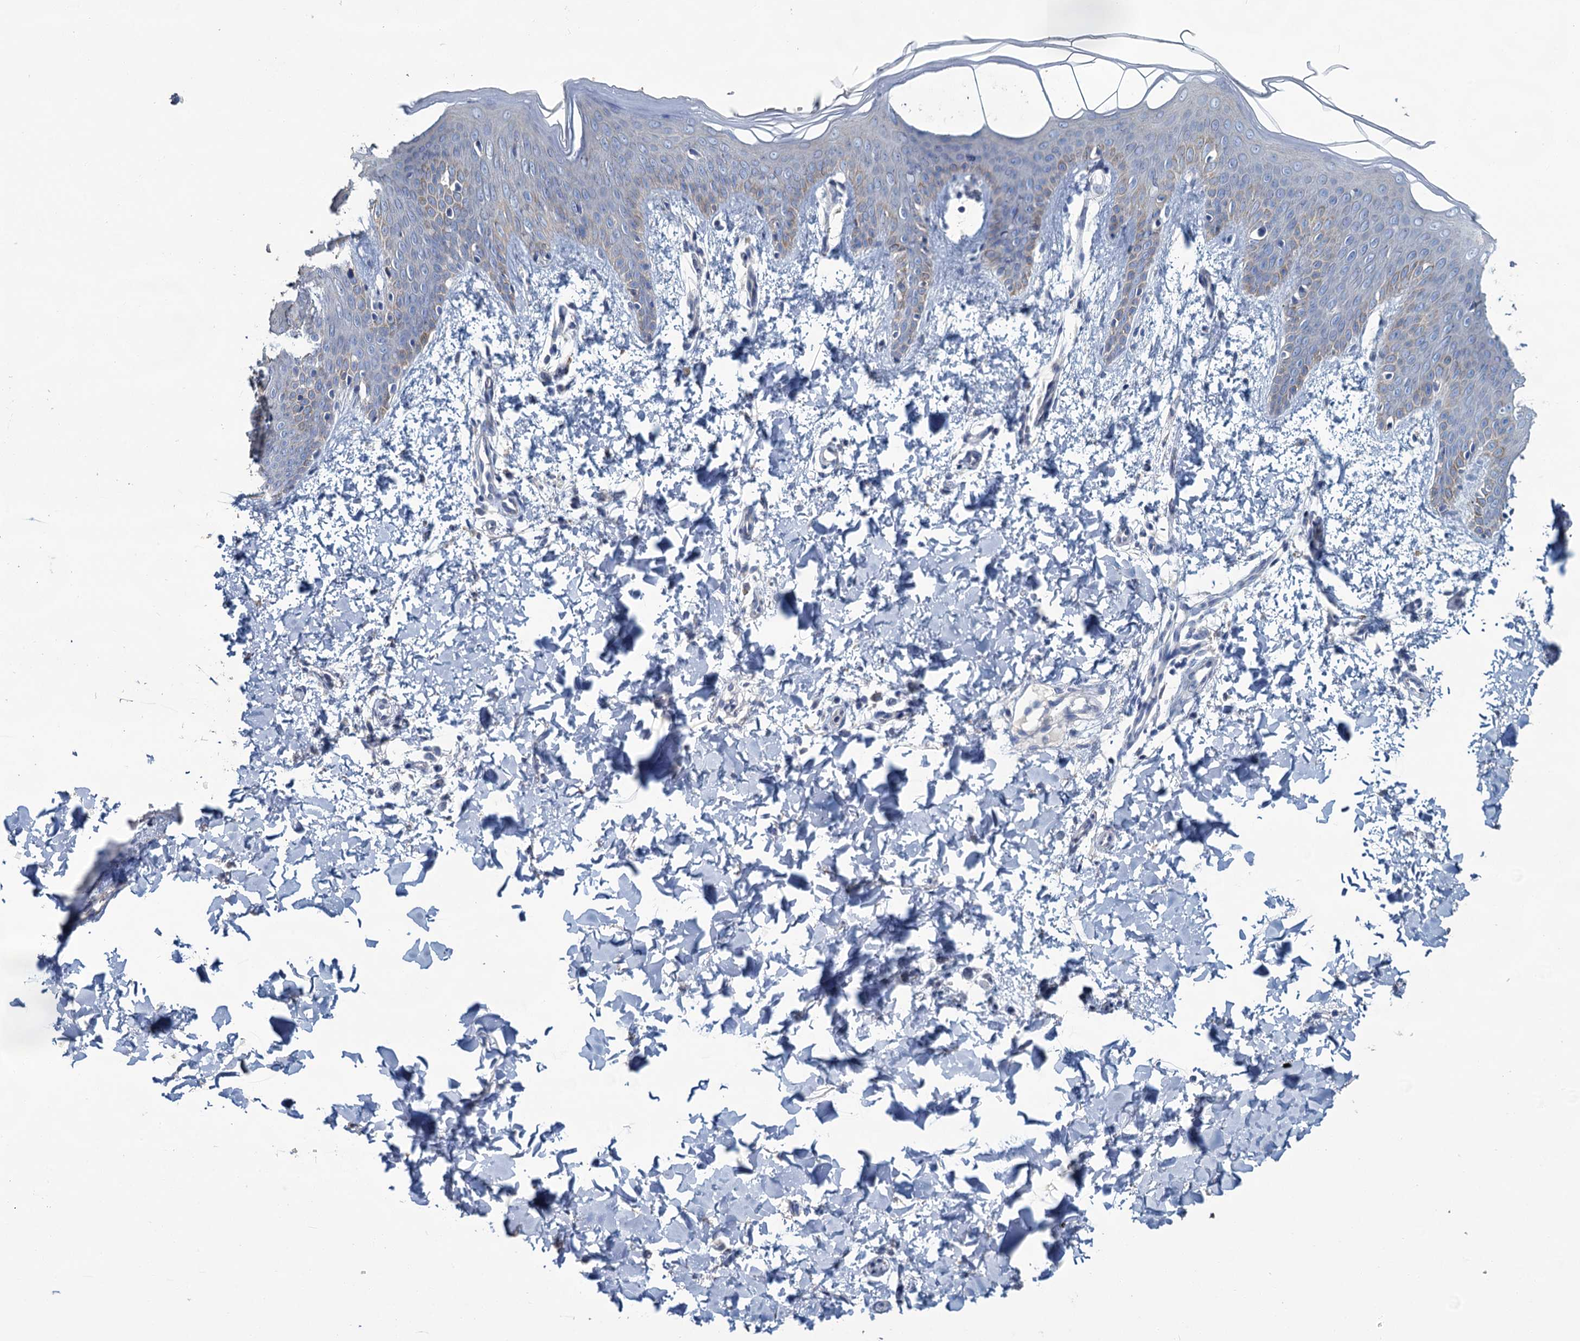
{"staining": {"intensity": "negative", "quantity": "none", "location": "none"}, "tissue": "skin", "cell_type": "Fibroblasts", "image_type": "normal", "snomed": [{"axis": "morphology", "description": "Normal tissue, NOS"}, {"axis": "topography", "description": "Skin"}], "caption": "Immunohistochemistry of normal skin exhibits no expression in fibroblasts.", "gene": "SNCB", "patient": {"sex": "male", "age": 36}}